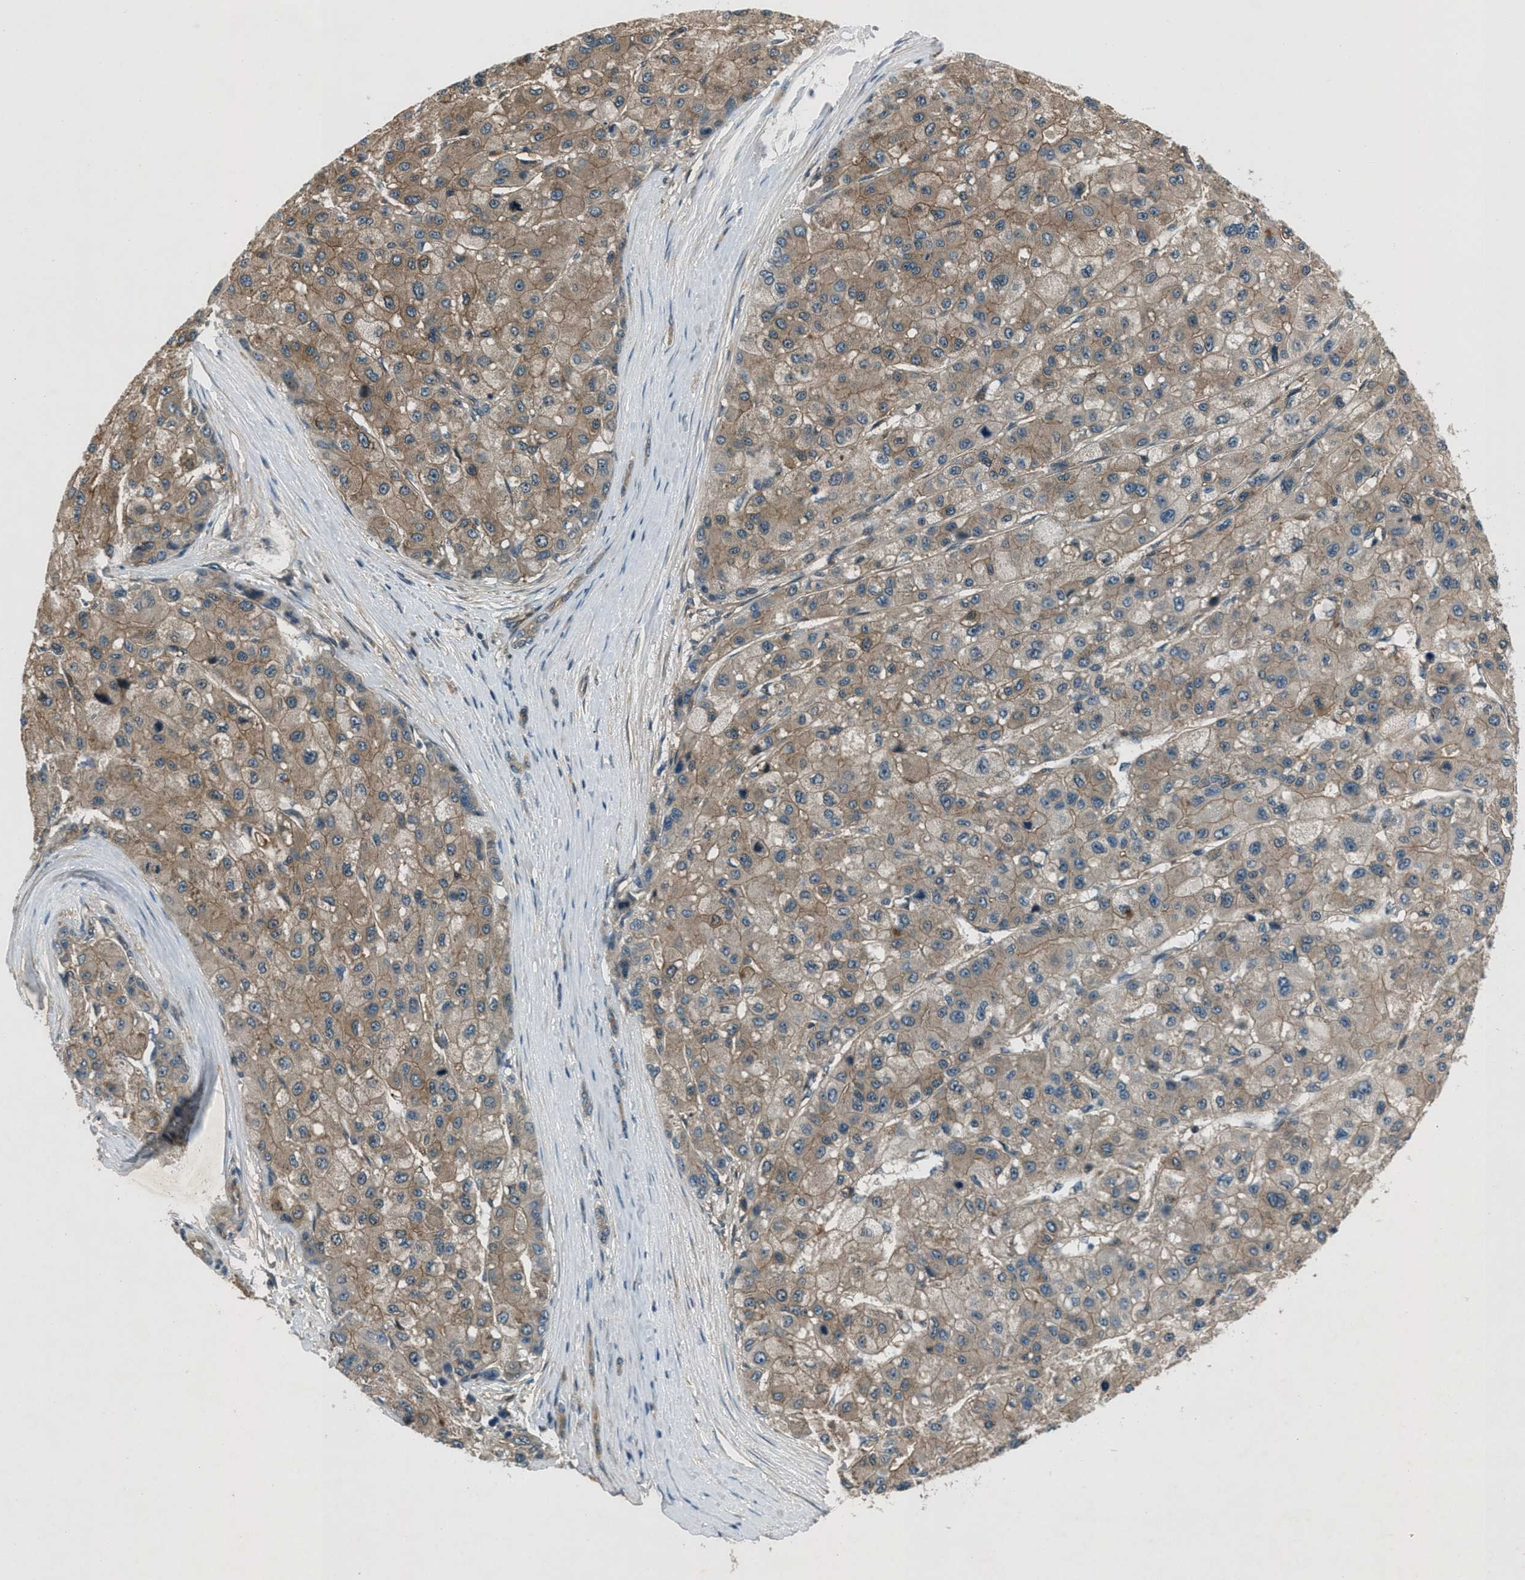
{"staining": {"intensity": "moderate", "quantity": ">75%", "location": "cytoplasmic/membranous"}, "tissue": "liver cancer", "cell_type": "Tumor cells", "image_type": "cancer", "snomed": [{"axis": "morphology", "description": "Carcinoma, Hepatocellular, NOS"}, {"axis": "topography", "description": "Liver"}], "caption": "High-power microscopy captured an immunohistochemistry (IHC) histopathology image of liver hepatocellular carcinoma, revealing moderate cytoplasmic/membranous staining in approximately >75% of tumor cells. (brown staining indicates protein expression, while blue staining denotes nuclei).", "gene": "EPSTI1", "patient": {"sex": "male", "age": 80}}